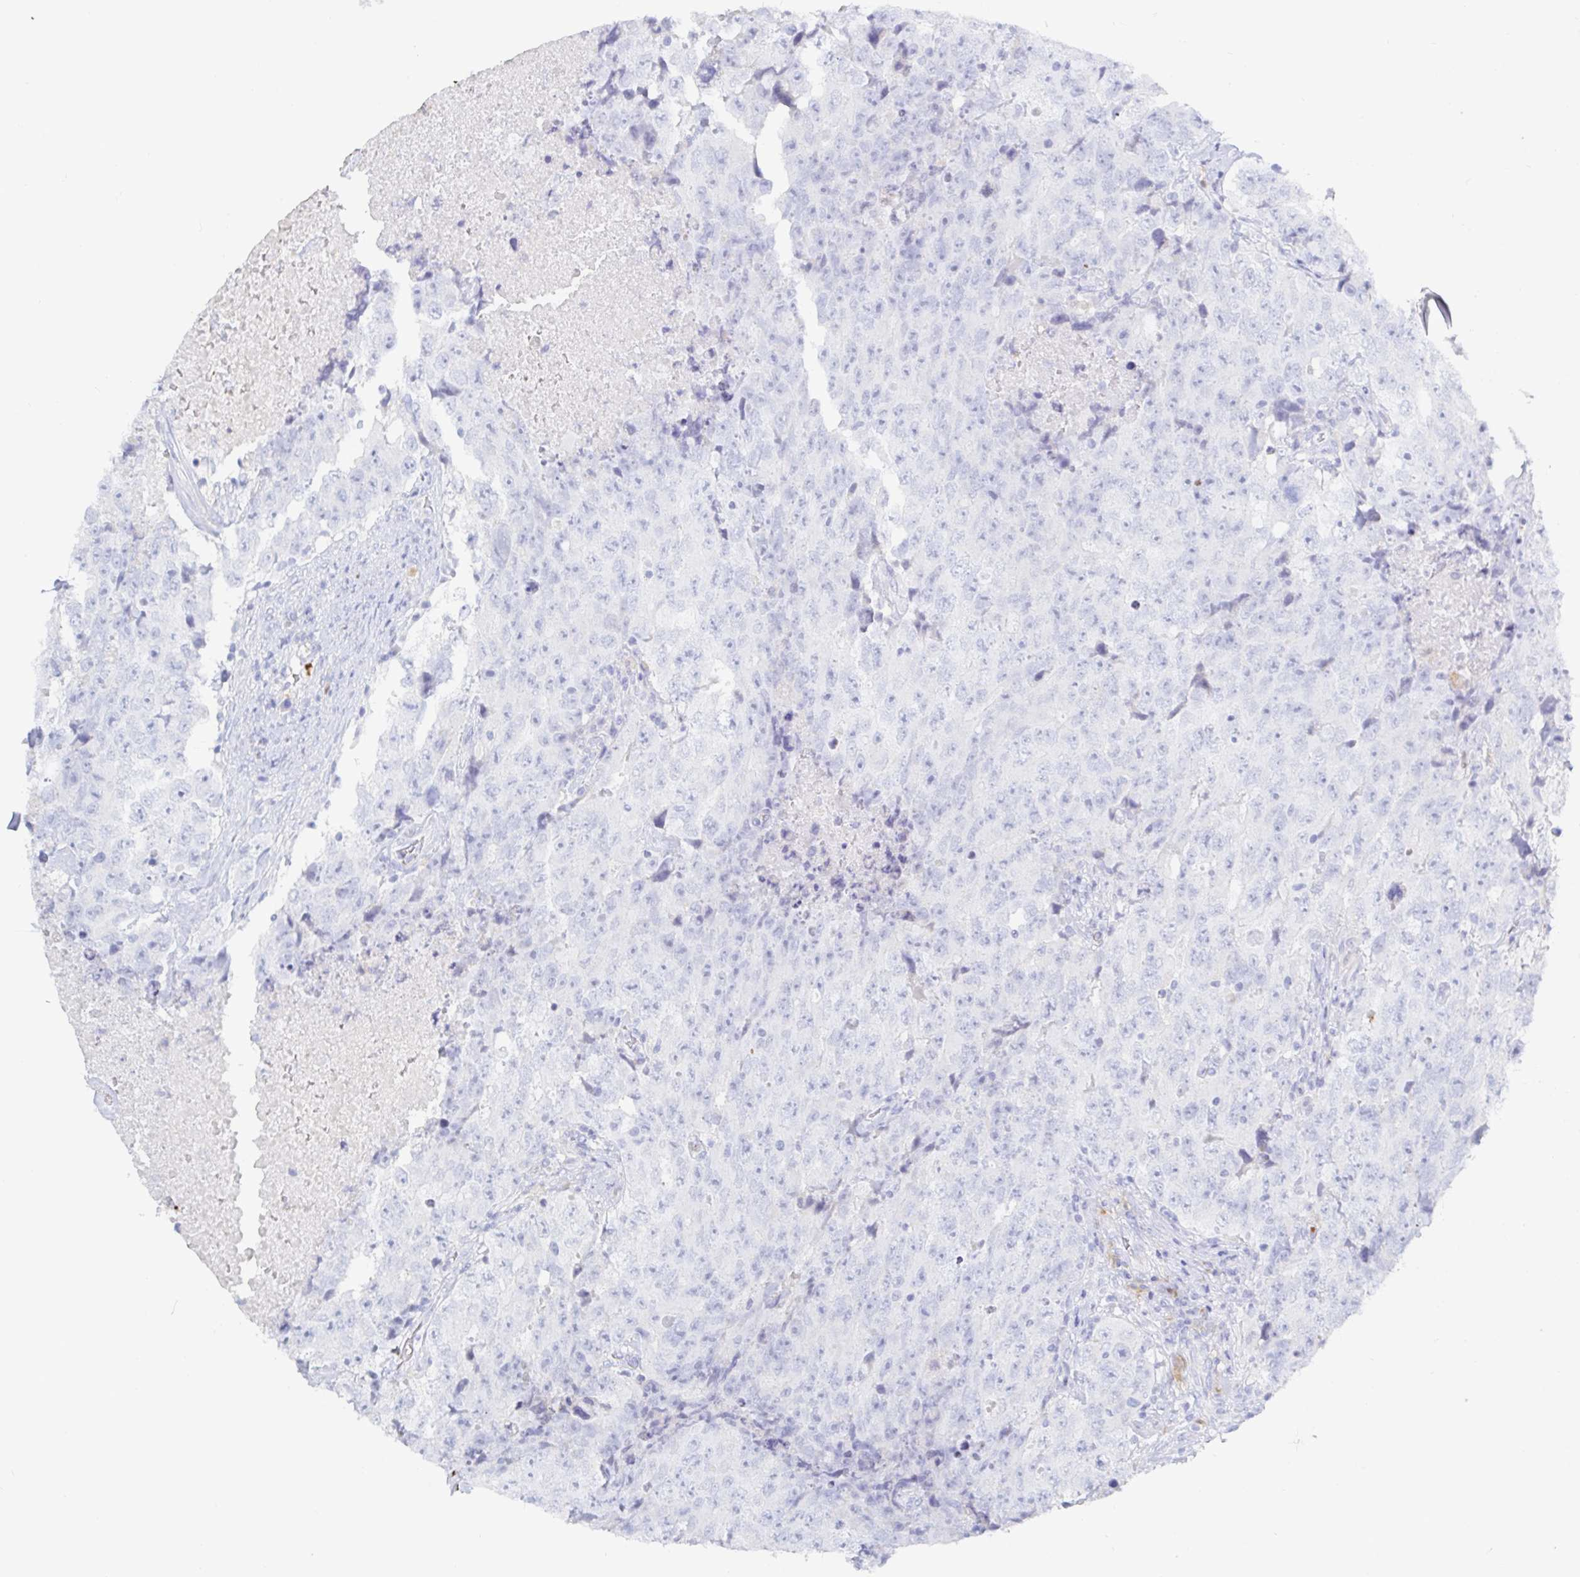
{"staining": {"intensity": "negative", "quantity": "none", "location": "none"}, "tissue": "testis cancer", "cell_type": "Tumor cells", "image_type": "cancer", "snomed": [{"axis": "morphology", "description": "Carcinoma, Embryonal, NOS"}, {"axis": "topography", "description": "Testis"}], "caption": "Tumor cells are negative for protein expression in human testis embryonal carcinoma.", "gene": "OR2A4", "patient": {"sex": "male", "age": 24}}